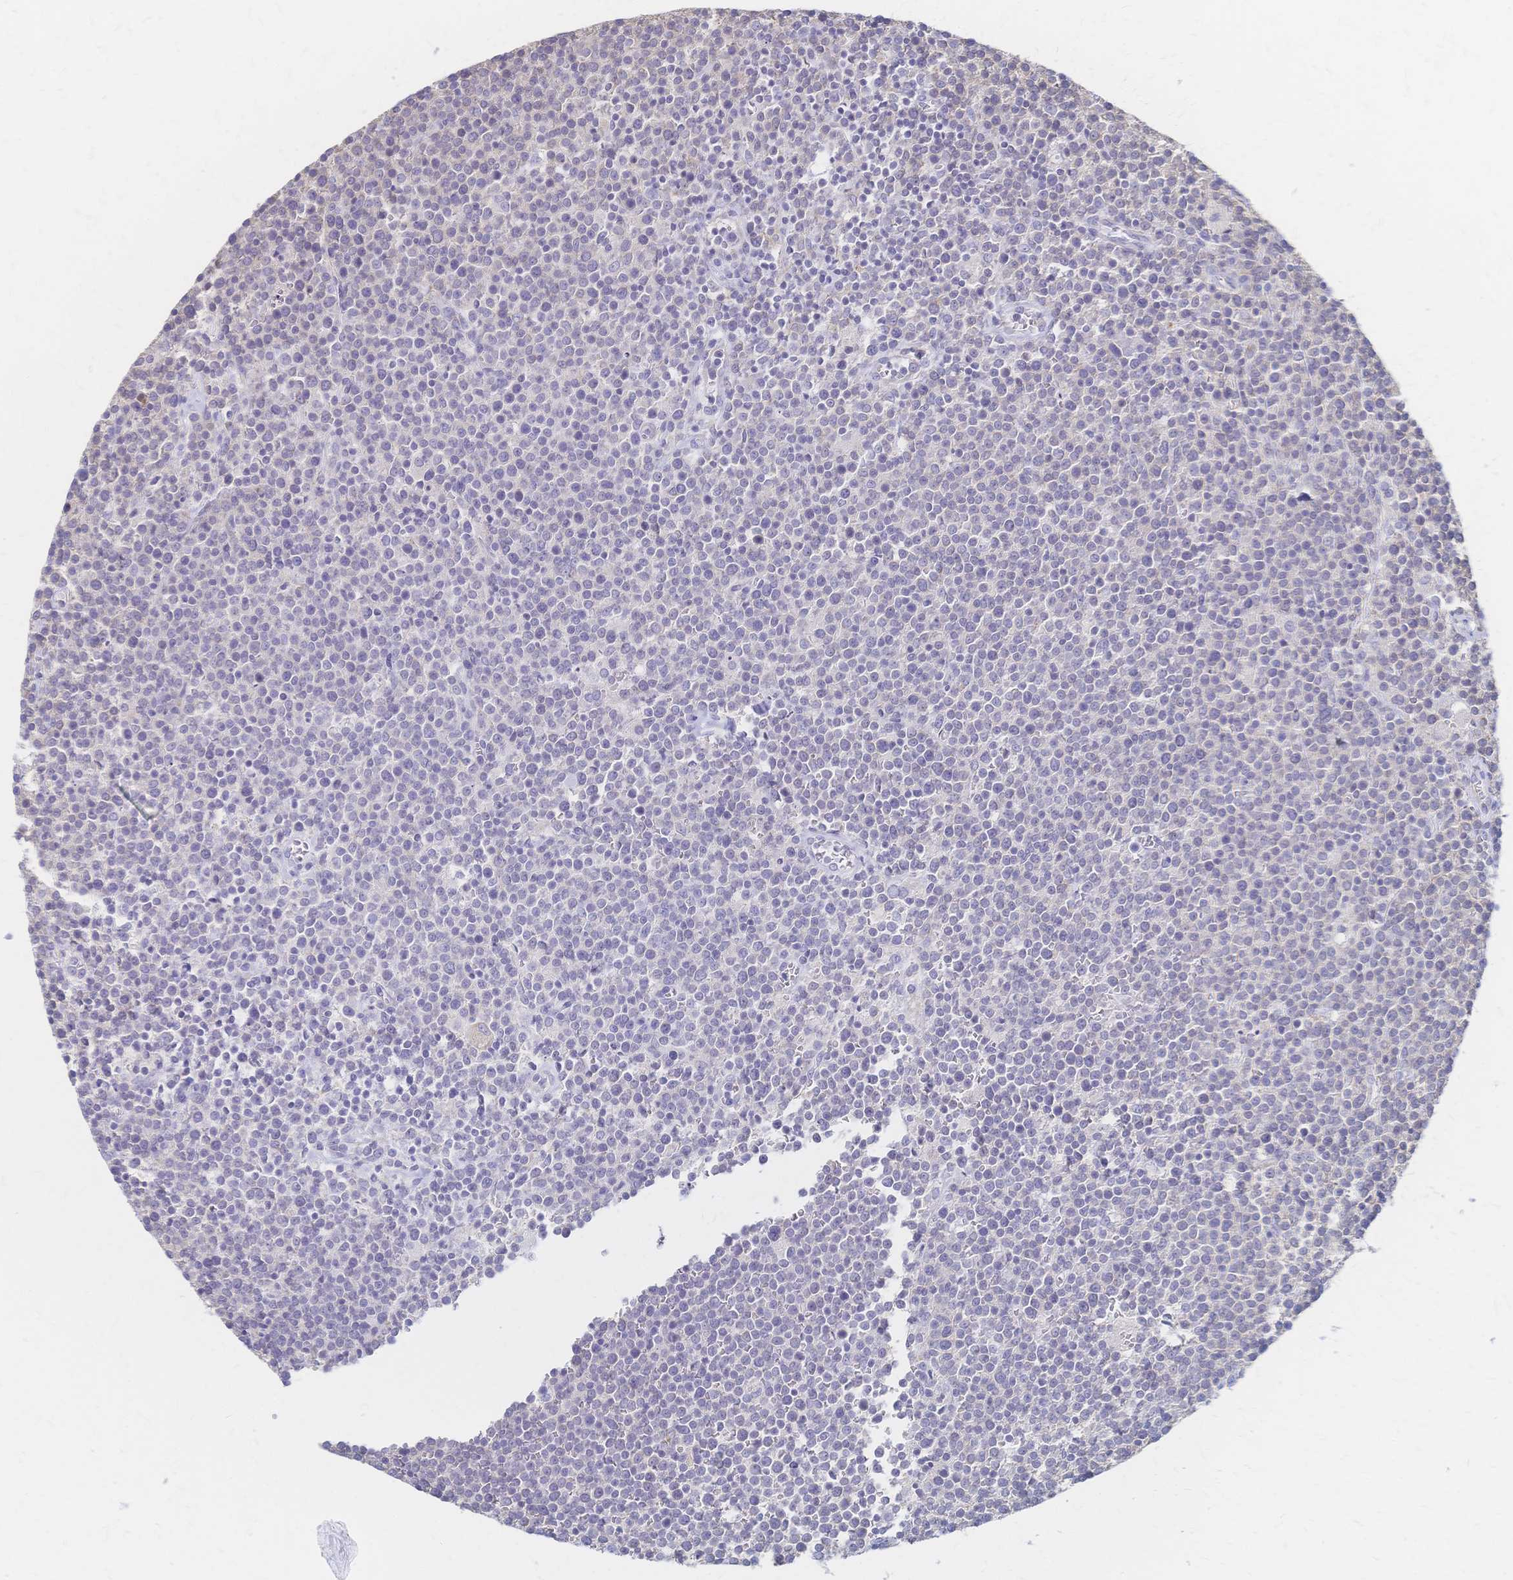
{"staining": {"intensity": "negative", "quantity": "none", "location": "none"}, "tissue": "lymphoma", "cell_type": "Tumor cells", "image_type": "cancer", "snomed": [{"axis": "morphology", "description": "Malignant lymphoma, non-Hodgkin's type, High grade"}, {"axis": "topography", "description": "Lymph node"}], "caption": "DAB (3,3'-diaminobenzidine) immunohistochemical staining of human malignant lymphoma, non-Hodgkin's type (high-grade) displays no significant expression in tumor cells. The staining was performed using DAB to visualize the protein expression in brown, while the nuclei were stained in blue with hematoxylin (Magnification: 20x).", "gene": "CYB5A", "patient": {"sex": "male", "age": 61}}